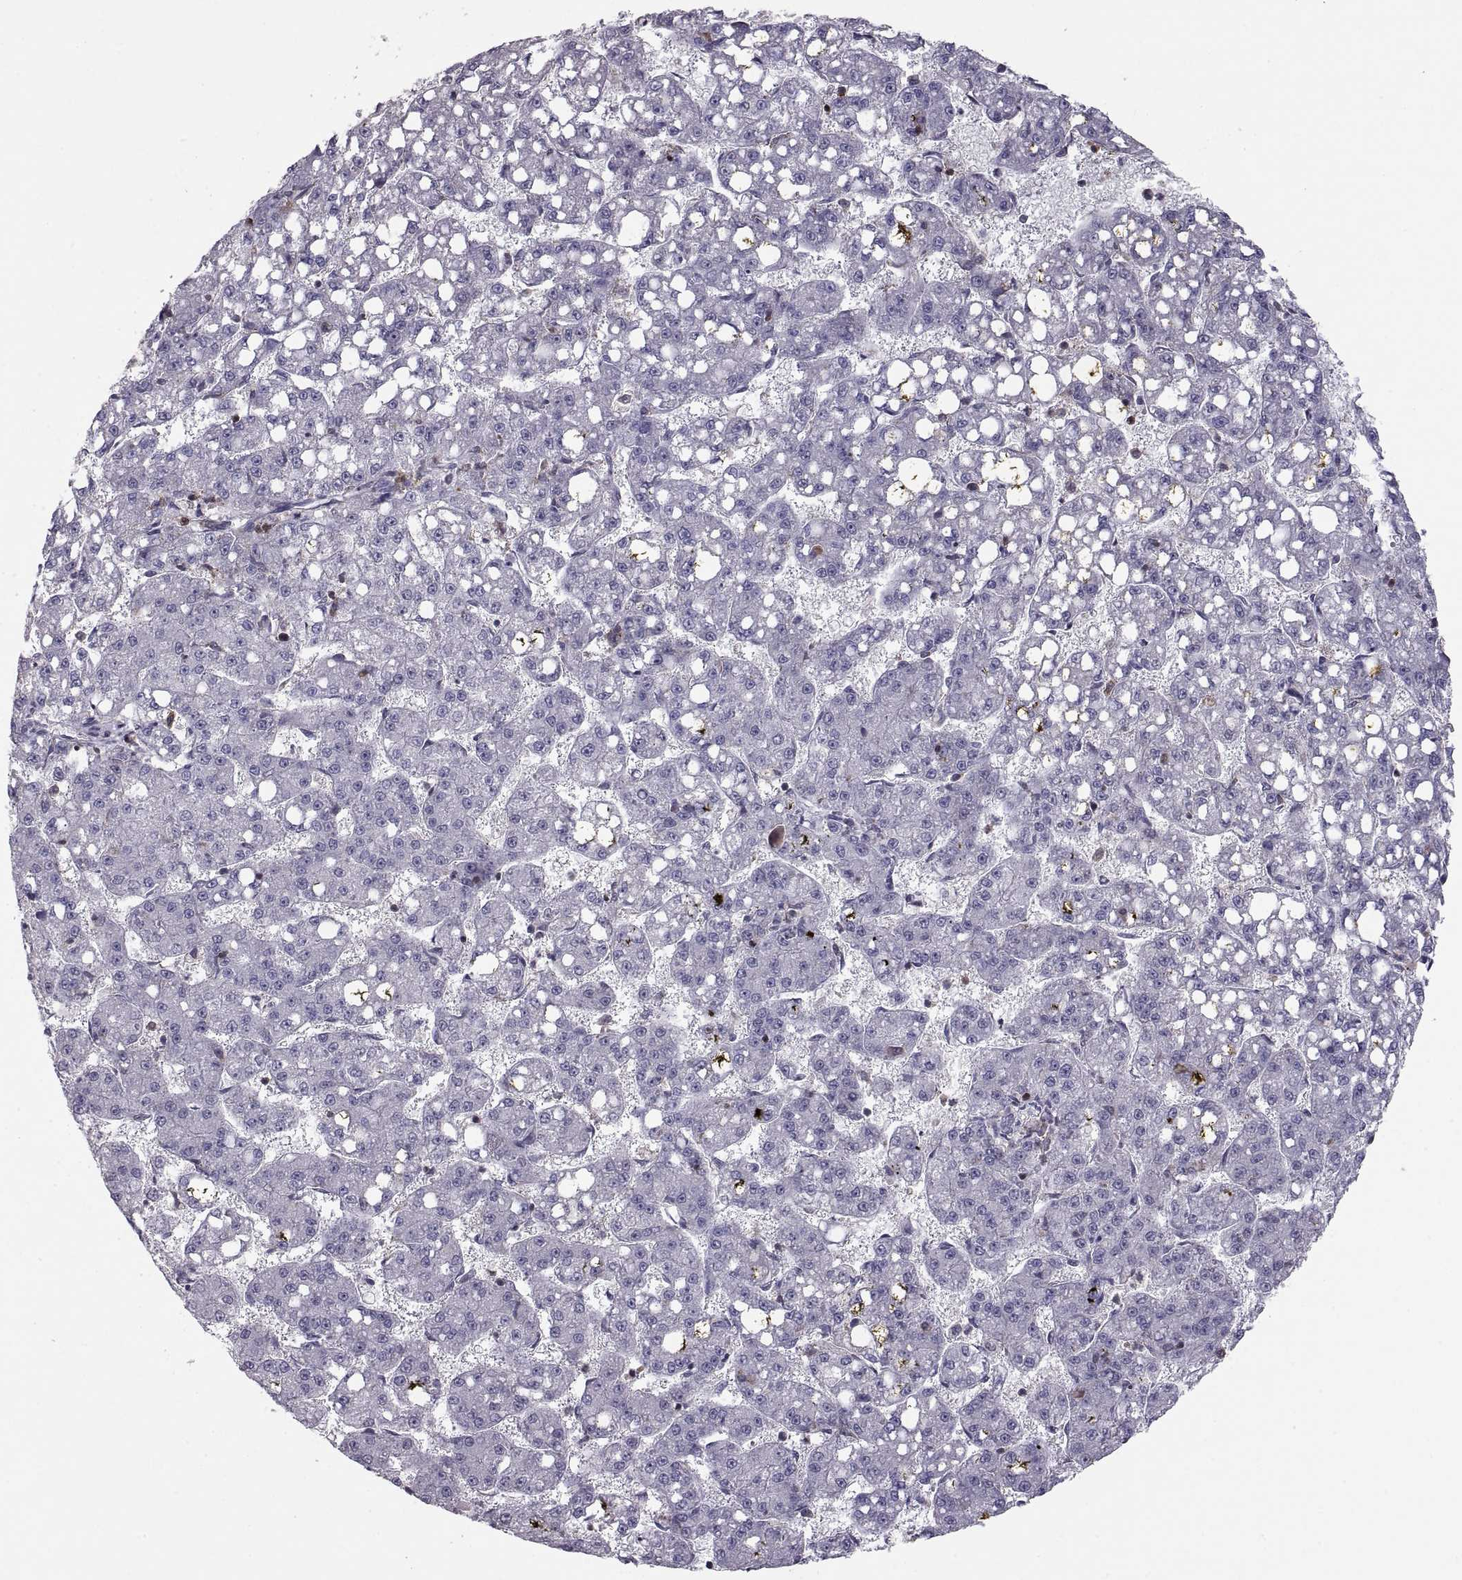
{"staining": {"intensity": "negative", "quantity": "none", "location": "none"}, "tissue": "liver cancer", "cell_type": "Tumor cells", "image_type": "cancer", "snomed": [{"axis": "morphology", "description": "Carcinoma, Hepatocellular, NOS"}, {"axis": "topography", "description": "Liver"}], "caption": "Human liver cancer (hepatocellular carcinoma) stained for a protein using IHC demonstrates no staining in tumor cells.", "gene": "EZR", "patient": {"sex": "female", "age": 65}}